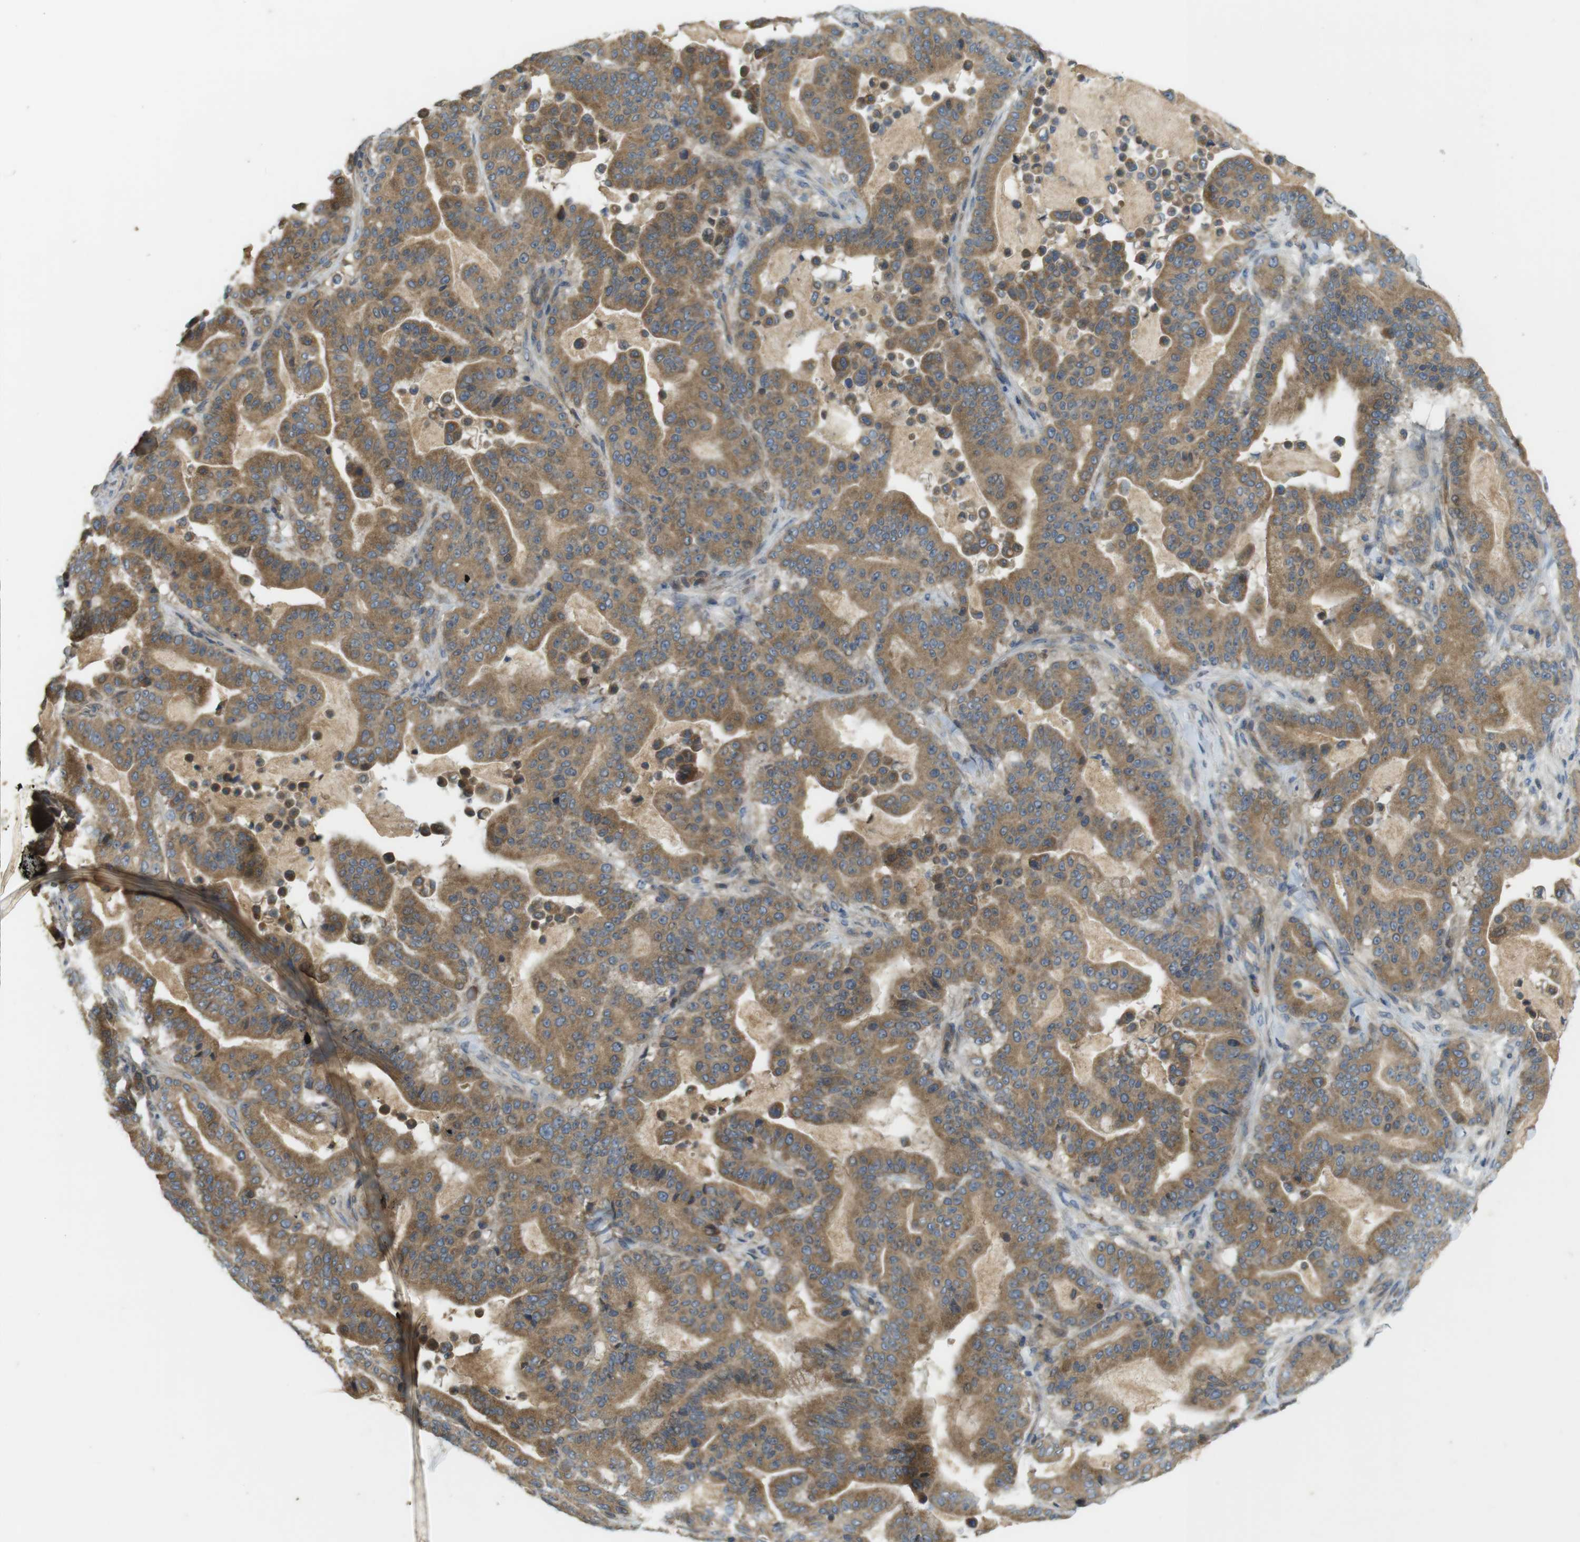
{"staining": {"intensity": "moderate", "quantity": ">75%", "location": "cytoplasmic/membranous"}, "tissue": "pancreatic cancer", "cell_type": "Tumor cells", "image_type": "cancer", "snomed": [{"axis": "morphology", "description": "Adenocarcinoma, NOS"}, {"axis": "topography", "description": "Pancreas"}], "caption": "Pancreatic cancer tissue reveals moderate cytoplasmic/membranous staining in about >75% of tumor cells, visualized by immunohistochemistry. The staining is performed using DAB (3,3'-diaminobenzidine) brown chromogen to label protein expression. The nuclei are counter-stained blue using hematoxylin.", "gene": "CLTC", "patient": {"sex": "male", "age": 63}}